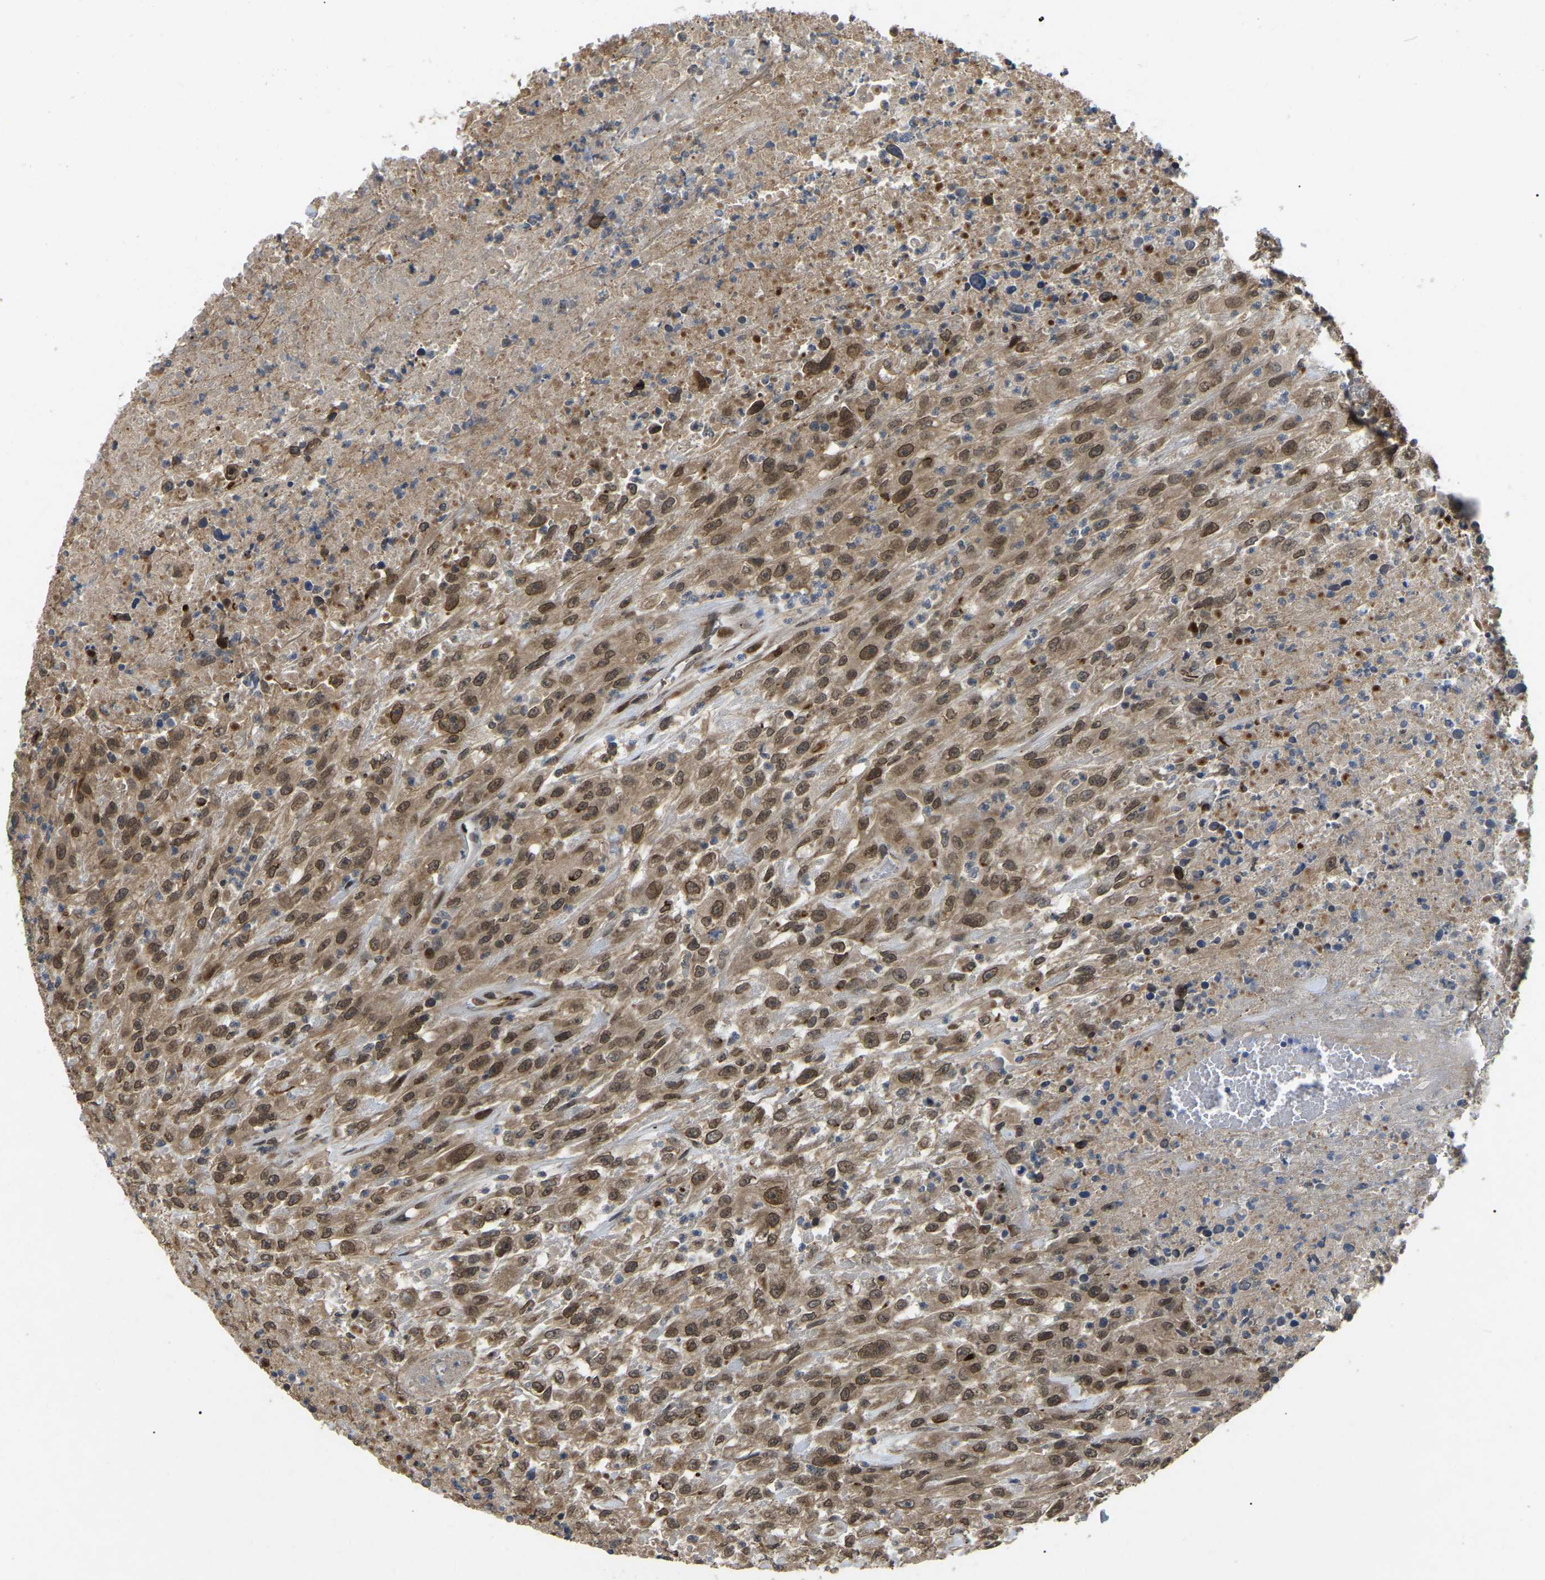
{"staining": {"intensity": "moderate", "quantity": ">75%", "location": "cytoplasmic/membranous,nuclear"}, "tissue": "urothelial cancer", "cell_type": "Tumor cells", "image_type": "cancer", "snomed": [{"axis": "morphology", "description": "Urothelial carcinoma, High grade"}, {"axis": "topography", "description": "Urinary bladder"}], "caption": "Immunohistochemistry staining of urothelial cancer, which reveals medium levels of moderate cytoplasmic/membranous and nuclear positivity in approximately >75% of tumor cells indicating moderate cytoplasmic/membranous and nuclear protein staining. The staining was performed using DAB (3,3'-diaminobenzidine) (brown) for protein detection and nuclei were counterstained in hematoxylin (blue).", "gene": "KIAA1549", "patient": {"sex": "male", "age": 46}}